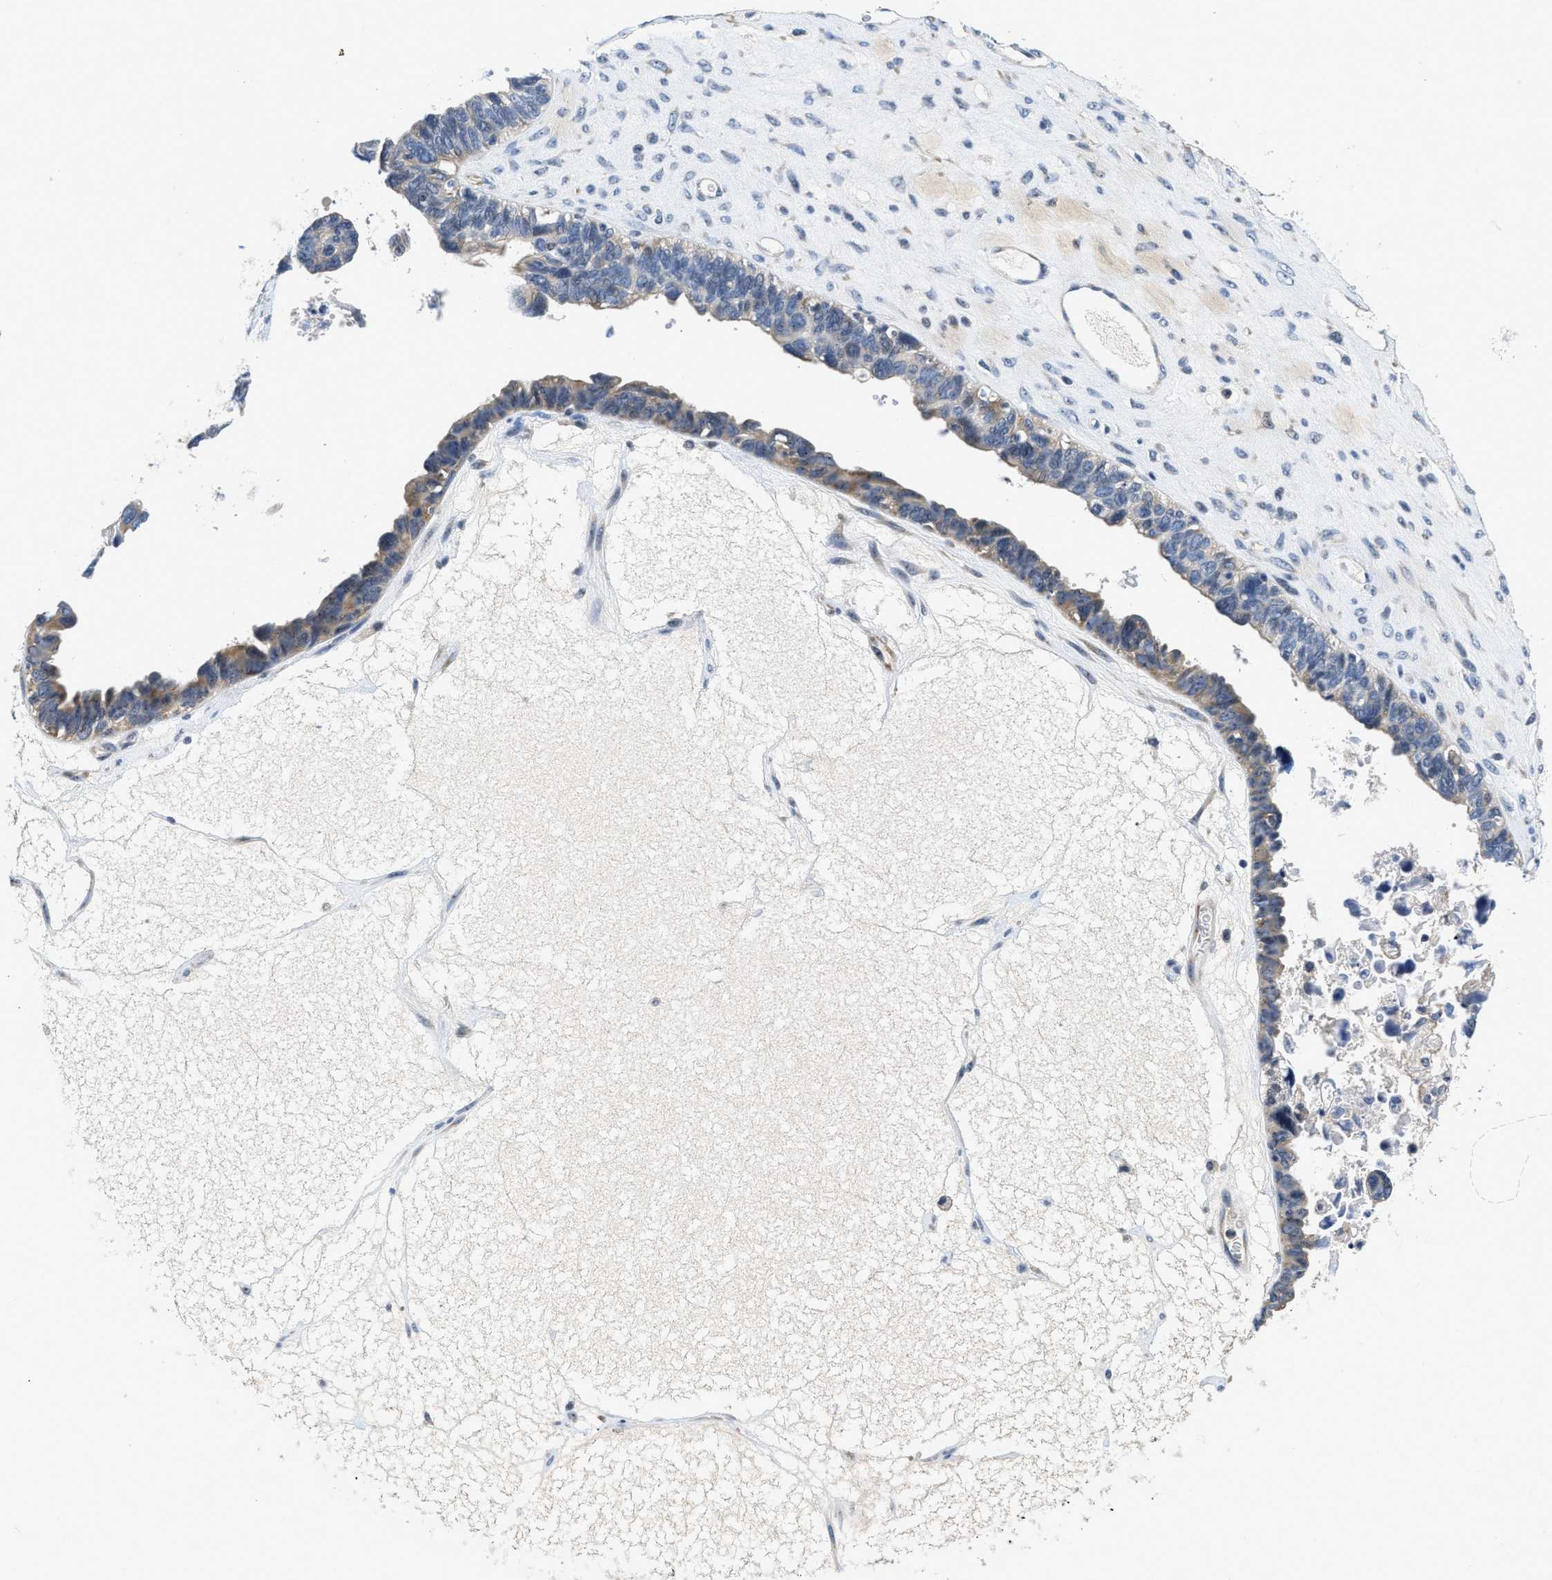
{"staining": {"intensity": "weak", "quantity": "25%-75%", "location": "cytoplasmic/membranous"}, "tissue": "ovarian cancer", "cell_type": "Tumor cells", "image_type": "cancer", "snomed": [{"axis": "morphology", "description": "Cystadenocarcinoma, serous, NOS"}, {"axis": "topography", "description": "Ovary"}], "caption": "High-power microscopy captured an IHC histopathology image of ovarian cancer (serous cystadenocarcinoma), revealing weak cytoplasmic/membranous expression in about 25%-75% of tumor cells.", "gene": "IKBKE", "patient": {"sex": "female", "age": 79}}